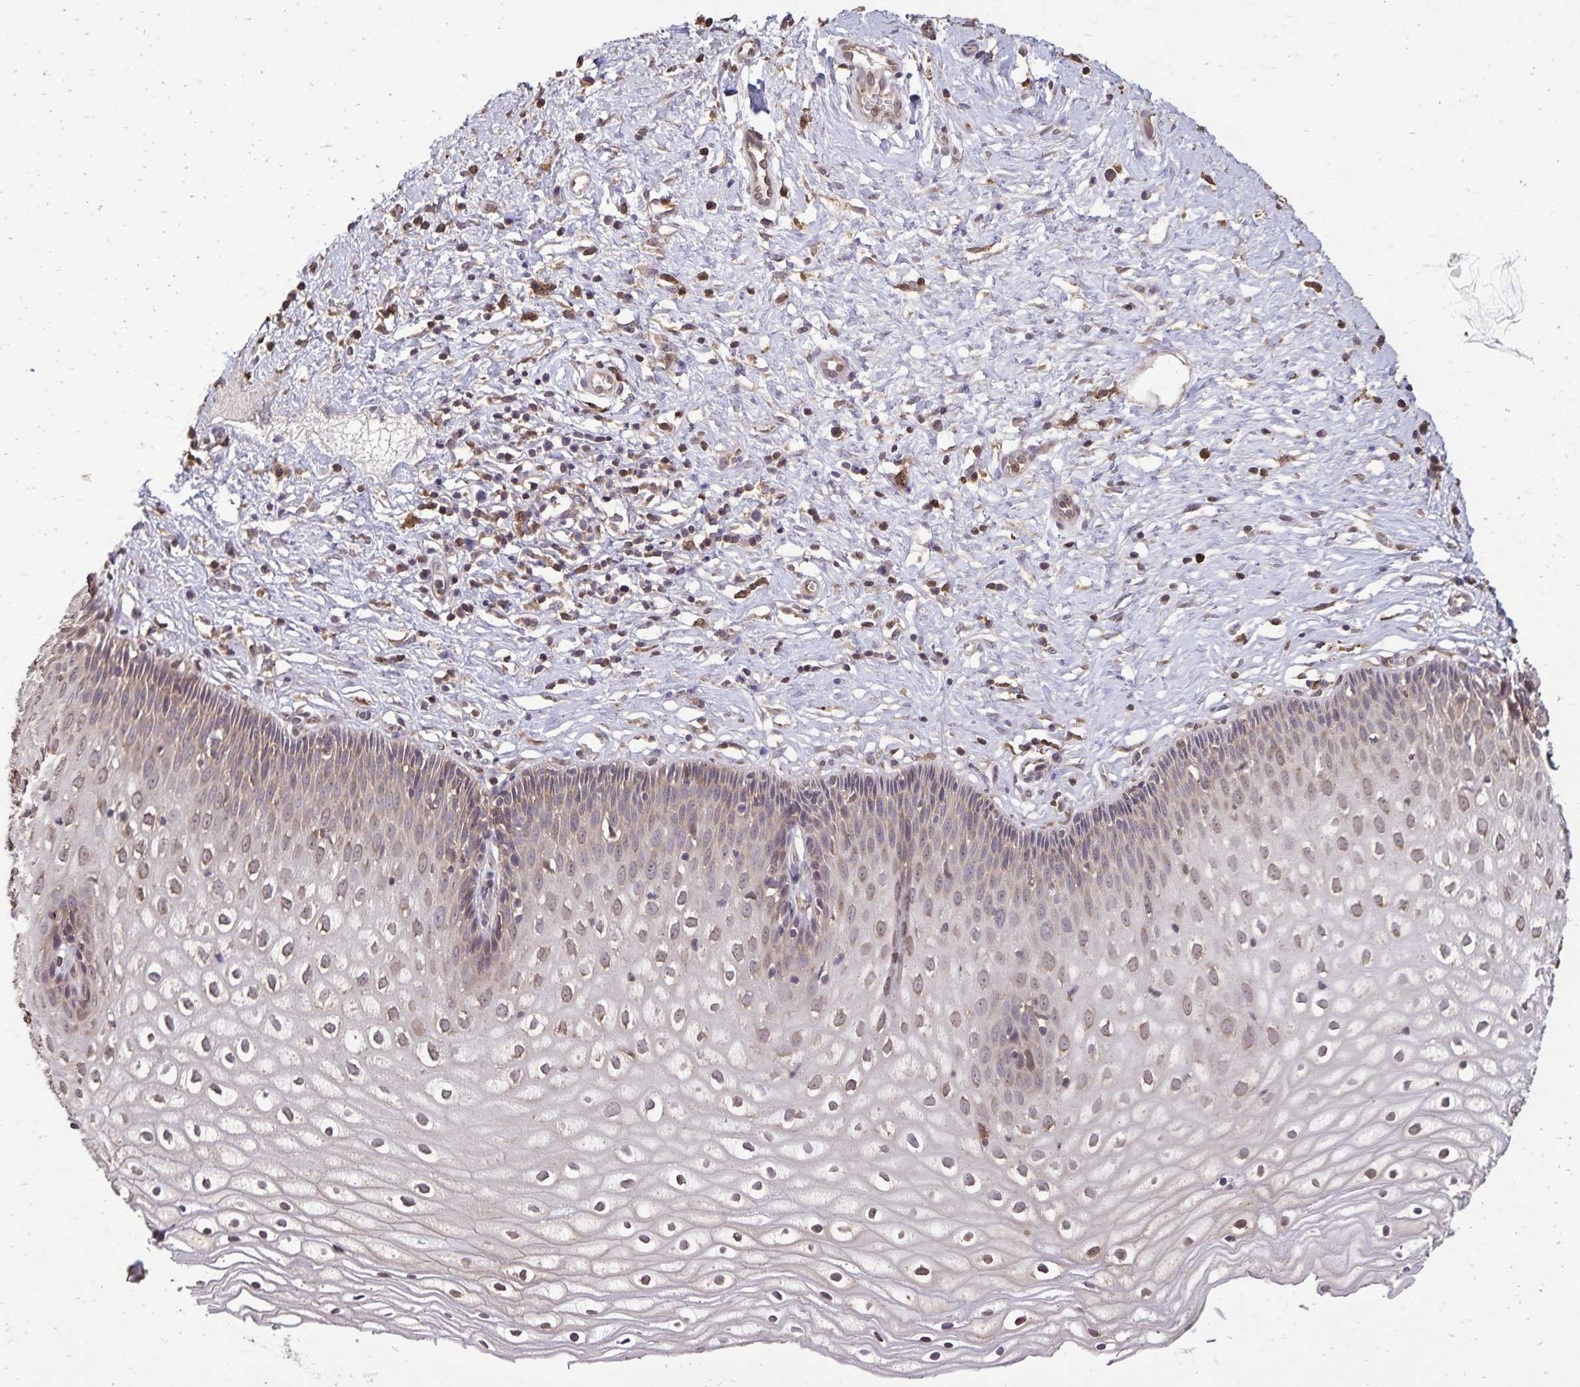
{"staining": {"intensity": "moderate", "quantity": ">75%", "location": "cytoplasmic/membranous"}, "tissue": "cervix", "cell_type": "Glandular cells", "image_type": "normal", "snomed": [{"axis": "morphology", "description": "Normal tissue, NOS"}, {"axis": "topography", "description": "Cervix"}], "caption": "Protein expression analysis of benign human cervix reveals moderate cytoplasmic/membranous positivity in approximately >75% of glandular cells. Nuclei are stained in blue.", "gene": "CHMP1B", "patient": {"sex": "female", "age": 36}}